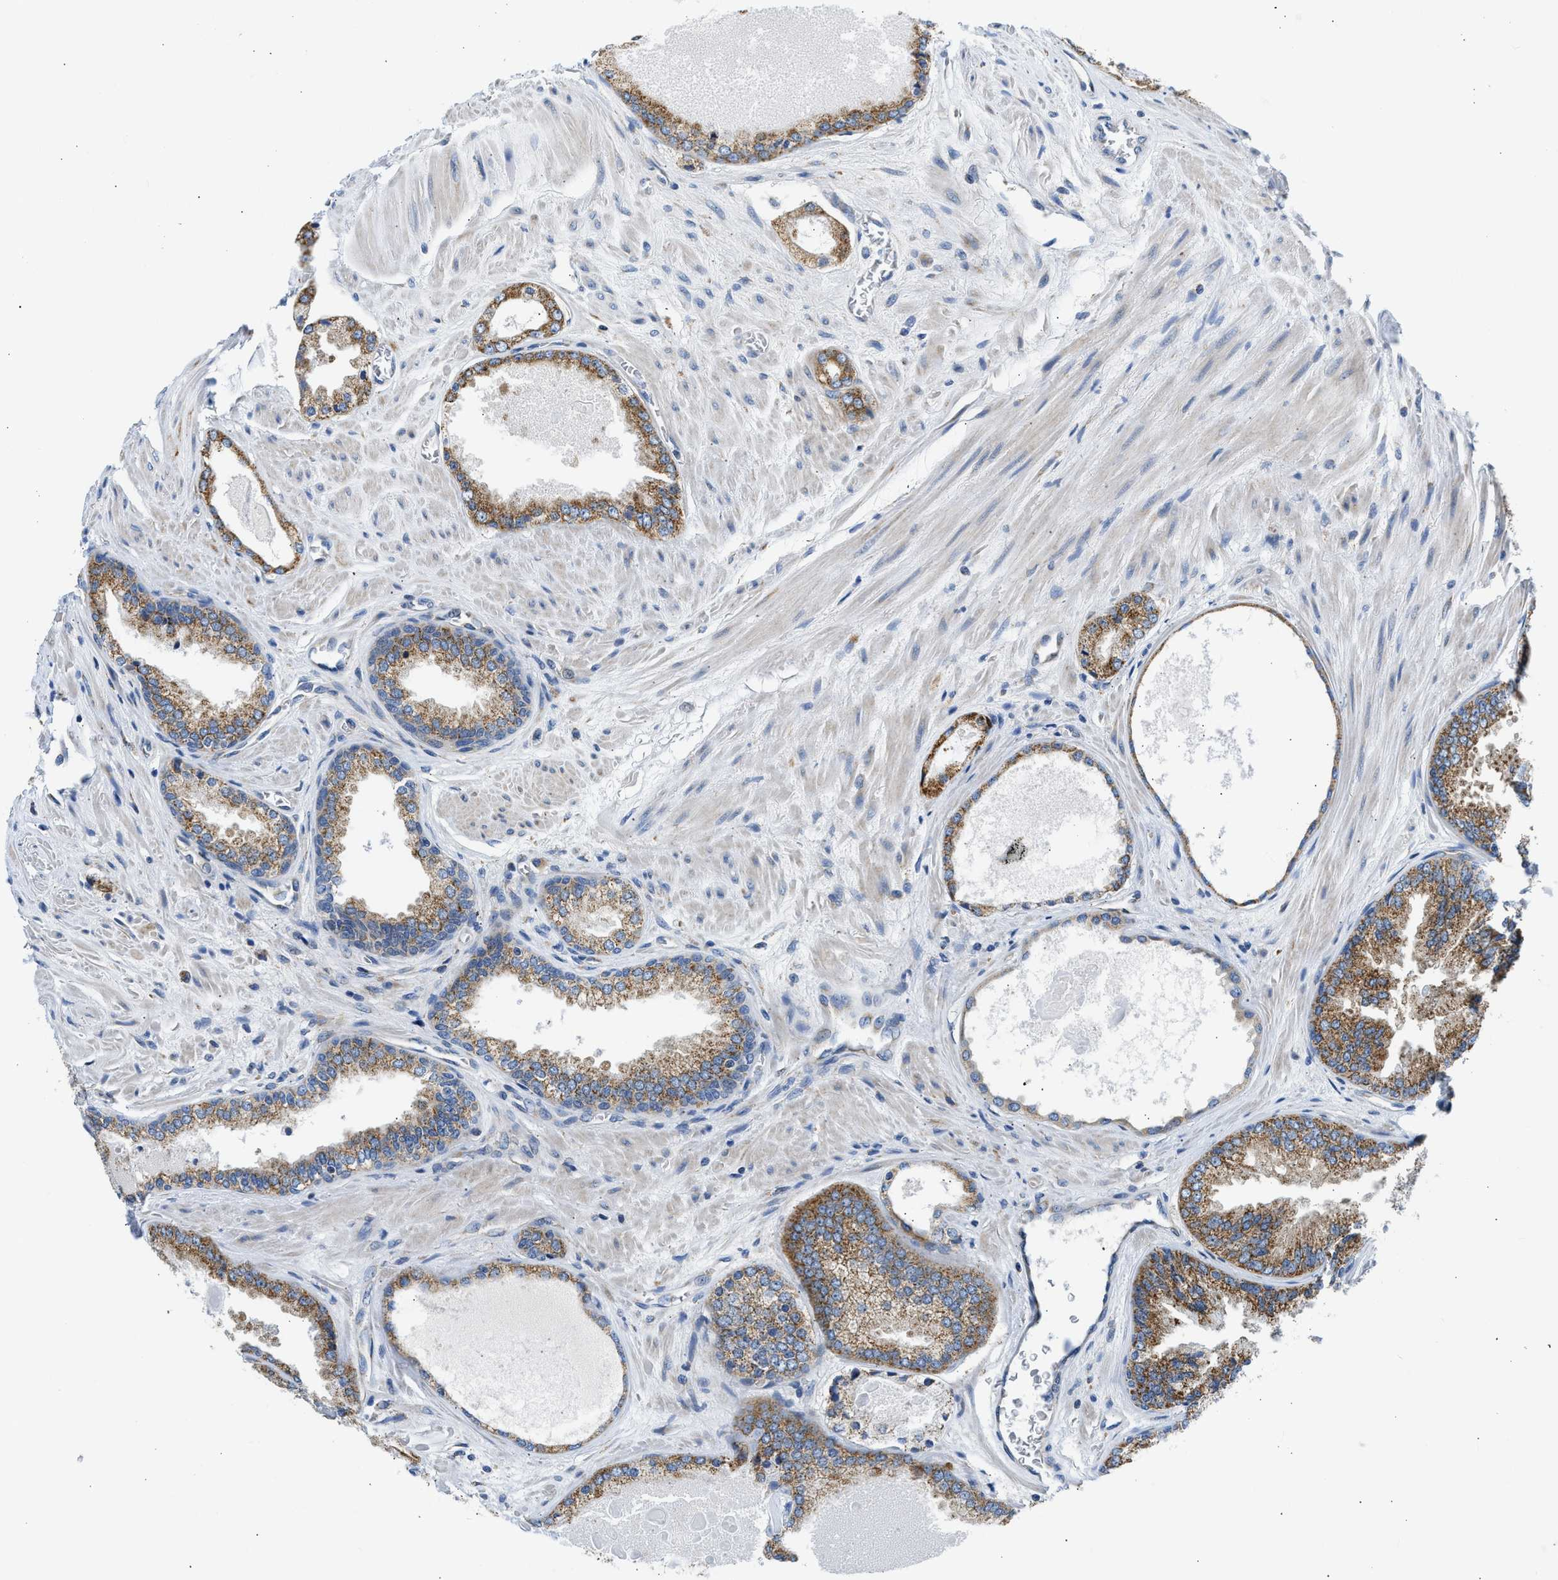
{"staining": {"intensity": "moderate", "quantity": ">75%", "location": "cytoplasmic/membranous"}, "tissue": "prostate cancer", "cell_type": "Tumor cells", "image_type": "cancer", "snomed": [{"axis": "morphology", "description": "Adenocarcinoma, High grade"}, {"axis": "topography", "description": "Prostate"}], "caption": "Protein expression analysis of prostate cancer reveals moderate cytoplasmic/membranous positivity in approximately >75% of tumor cells. The staining was performed using DAB, with brown indicating positive protein expression. Nuclei are stained blue with hematoxylin.", "gene": "CAMKK2", "patient": {"sex": "male", "age": 65}}